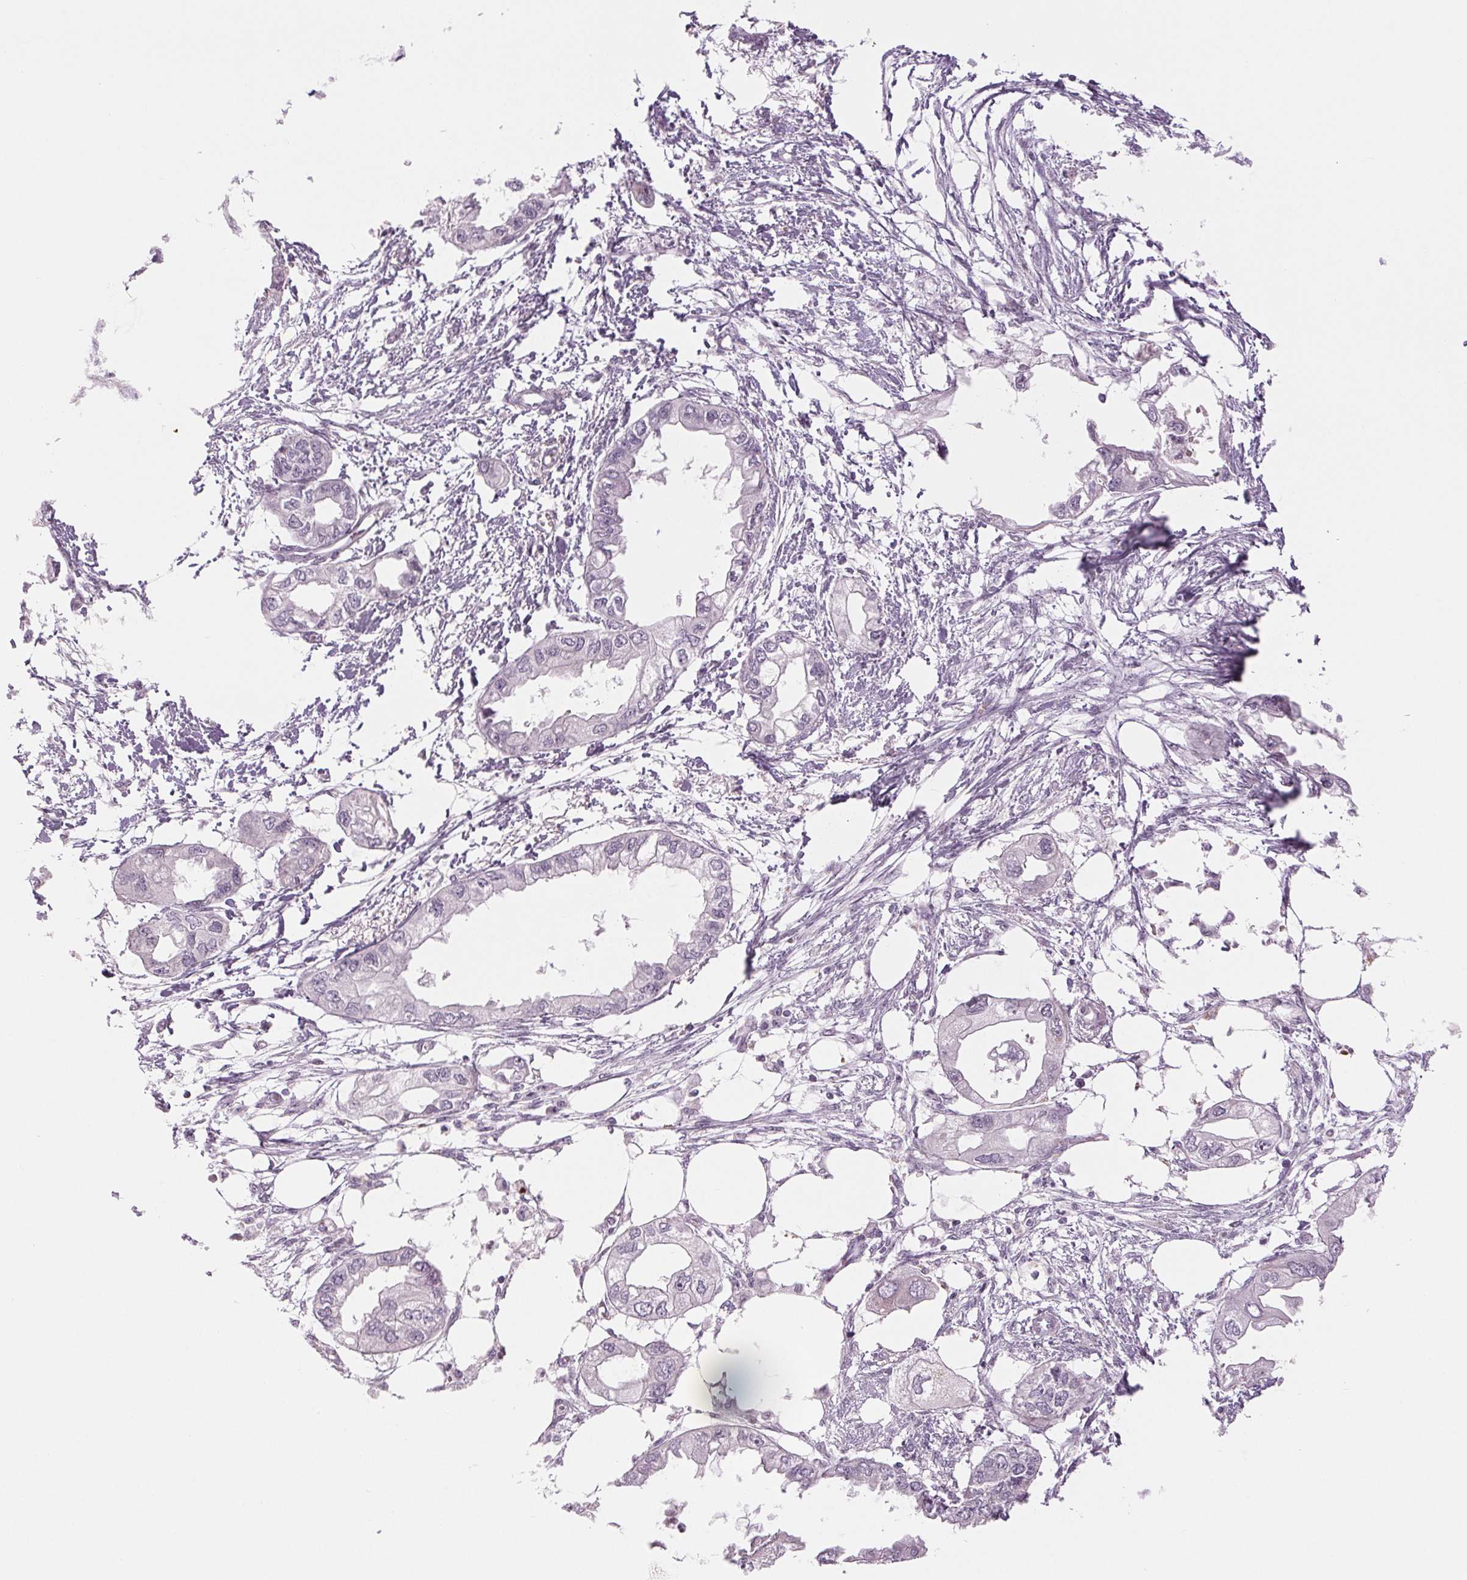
{"staining": {"intensity": "negative", "quantity": "none", "location": "none"}, "tissue": "endometrial cancer", "cell_type": "Tumor cells", "image_type": "cancer", "snomed": [{"axis": "morphology", "description": "Adenocarcinoma, NOS"}, {"axis": "morphology", "description": "Adenocarcinoma, metastatic, NOS"}, {"axis": "topography", "description": "Adipose tissue"}, {"axis": "topography", "description": "Endometrium"}], "caption": "Tumor cells are negative for protein expression in human endometrial cancer.", "gene": "EHHADH", "patient": {"sex": "female", "age": 67}}